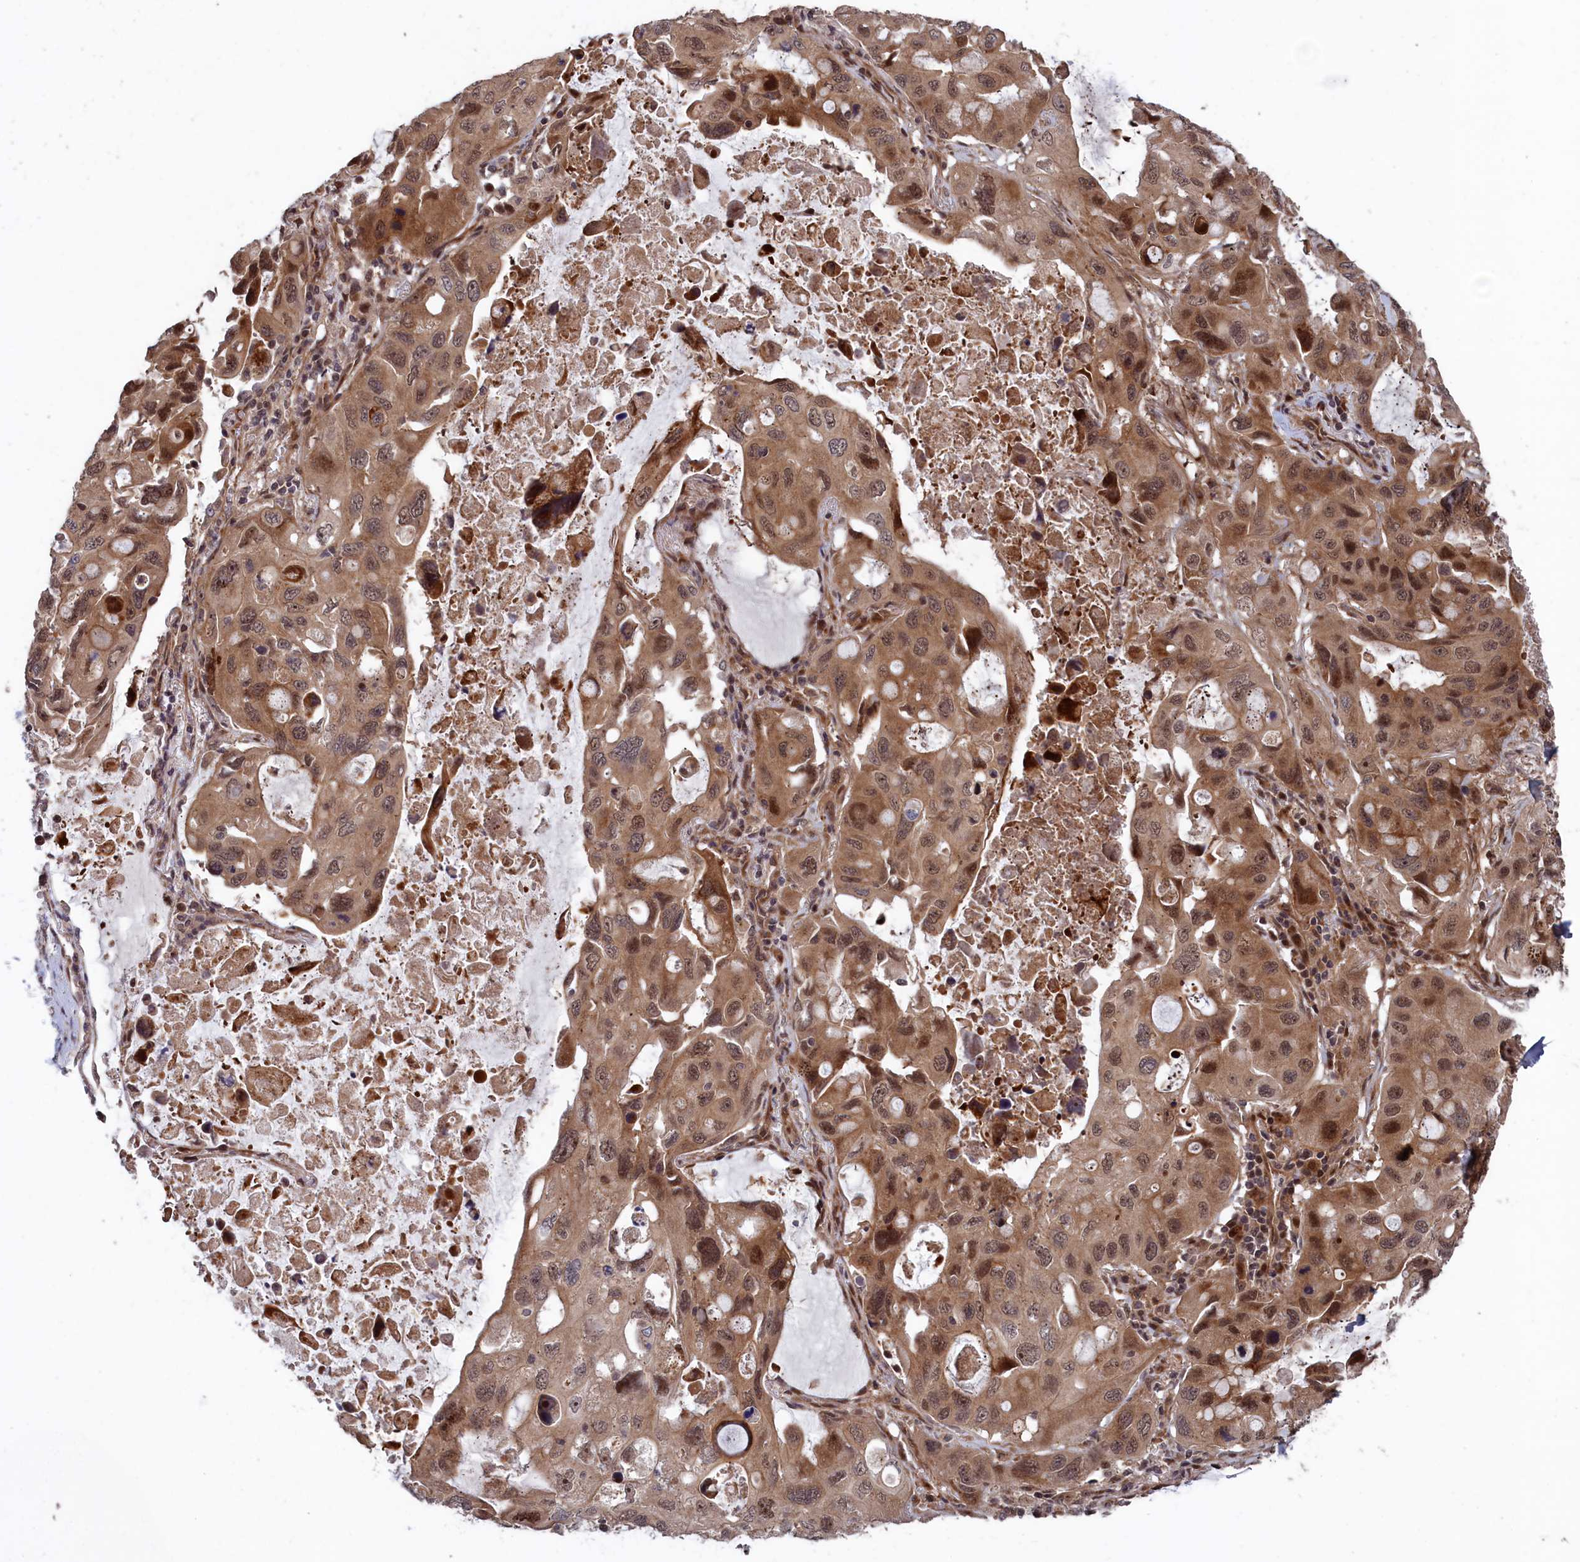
{"staining": {"intensity": "moderate", "quantity": ">75%", "location": "cytoplasmic/membranous,nuclear"}, "tissue": "lung cancer", "cell_type": "Tumor cells", "image_type": "cancer", "snomed": [{"axis": "morphology", "description": "Squamous cell carcinoma, NOS"}, {"axis": "topography", "description": "Lung"}], "caption": "DAB (3,3'-diaminobenzidine) immunohistochemical staining of human lung squamous cell carcinoma displays moderate cytoplasmic/membranous and nuclear protein staining in about >75% of tumor cells.", "gene": "LSG1", "patient": {"sex": "female", "age": 73}}